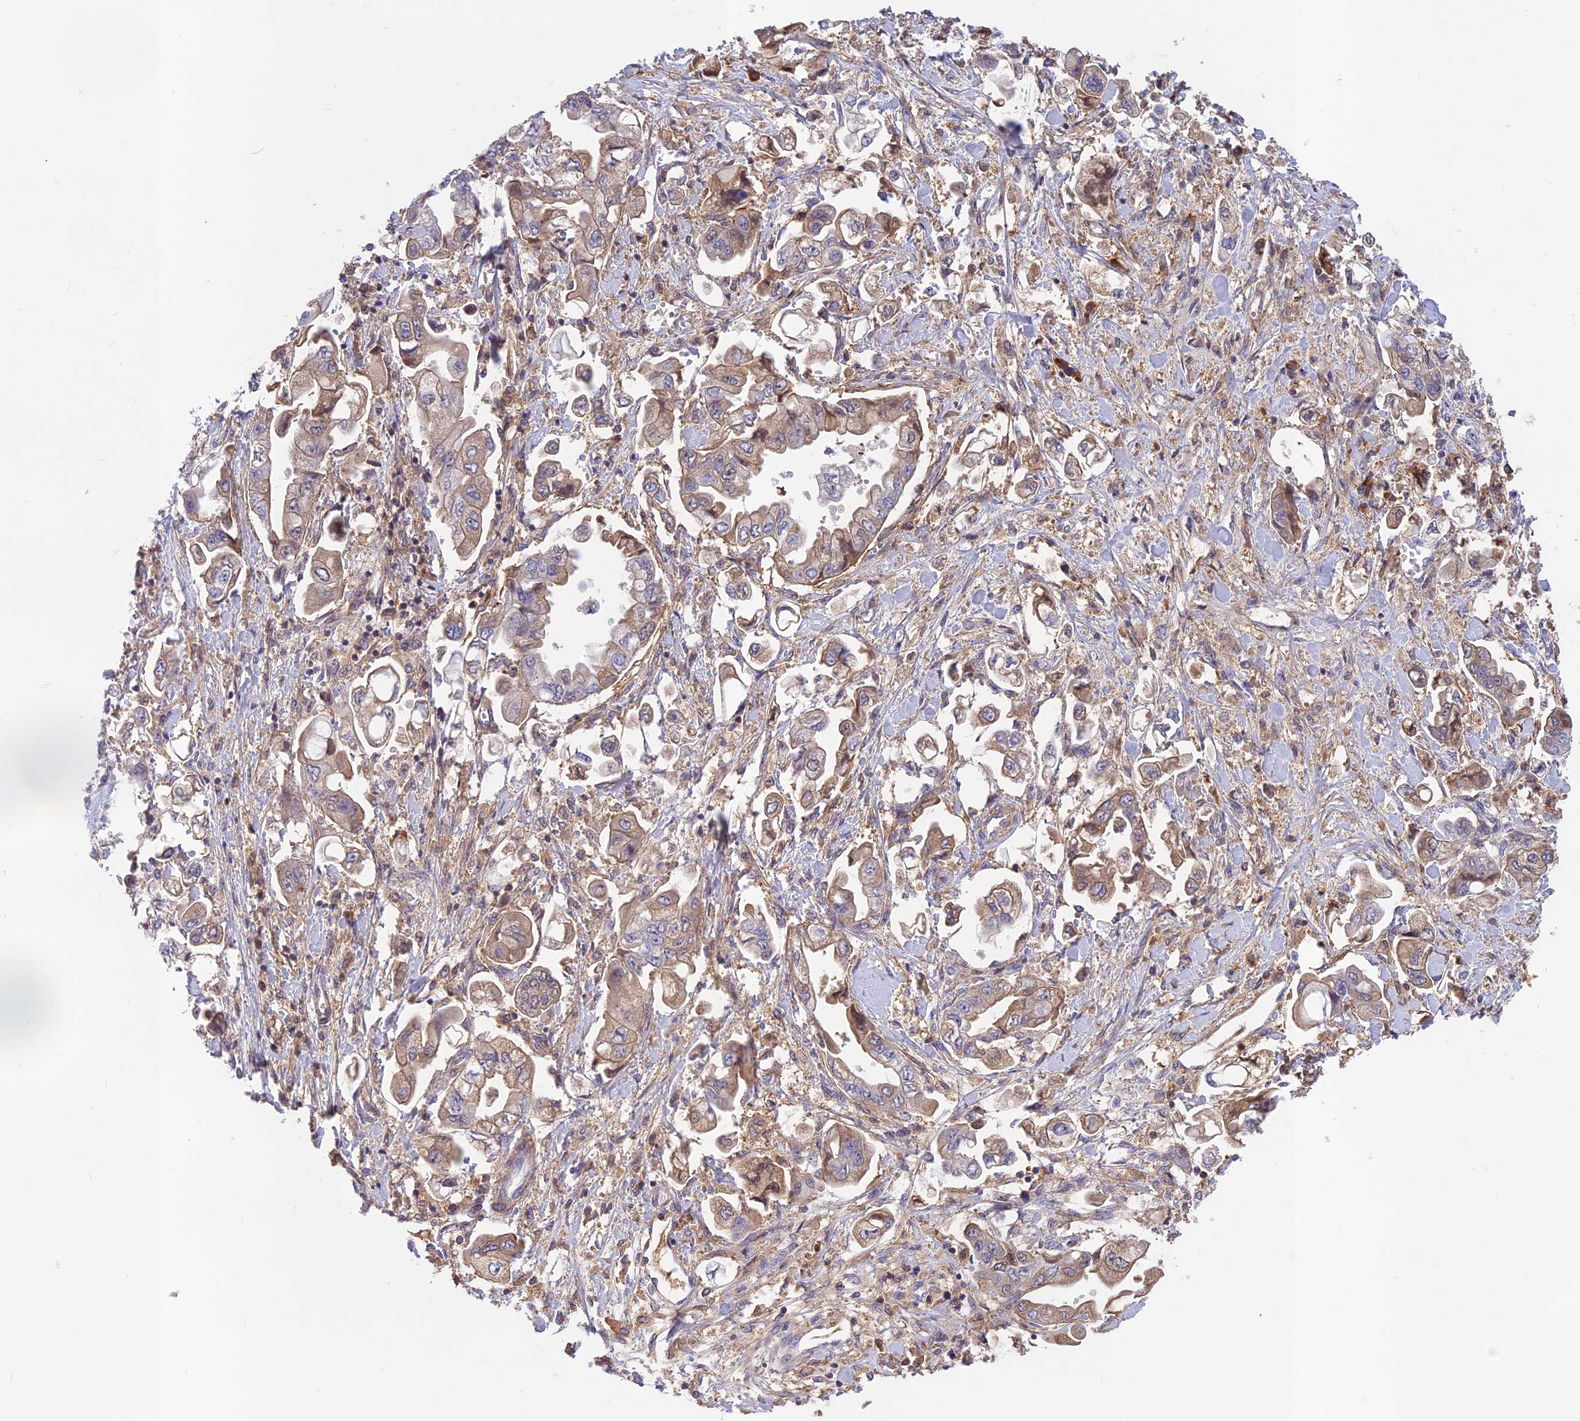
{"staining": {"intensity": "weak", "quantity": "25%-75%", "location": "cytoplasmic/membranous"}, "tissue": "stomach cancer", "cell_type": "Tumor cells", "image_type": "cancer", "snomed": [{"axis": "morphology", "description": "Adenocarcinoma, NOS"}, {"axis": "topography", "description": "Stomach"}], "caption": "Adenocarcinoma (stomach) stained for a protein demonstrates weak cytoplasmic/membranous positivity in tumor cells.", "gene": "ADO", "patient": {"sex": "male", "age": 62}}